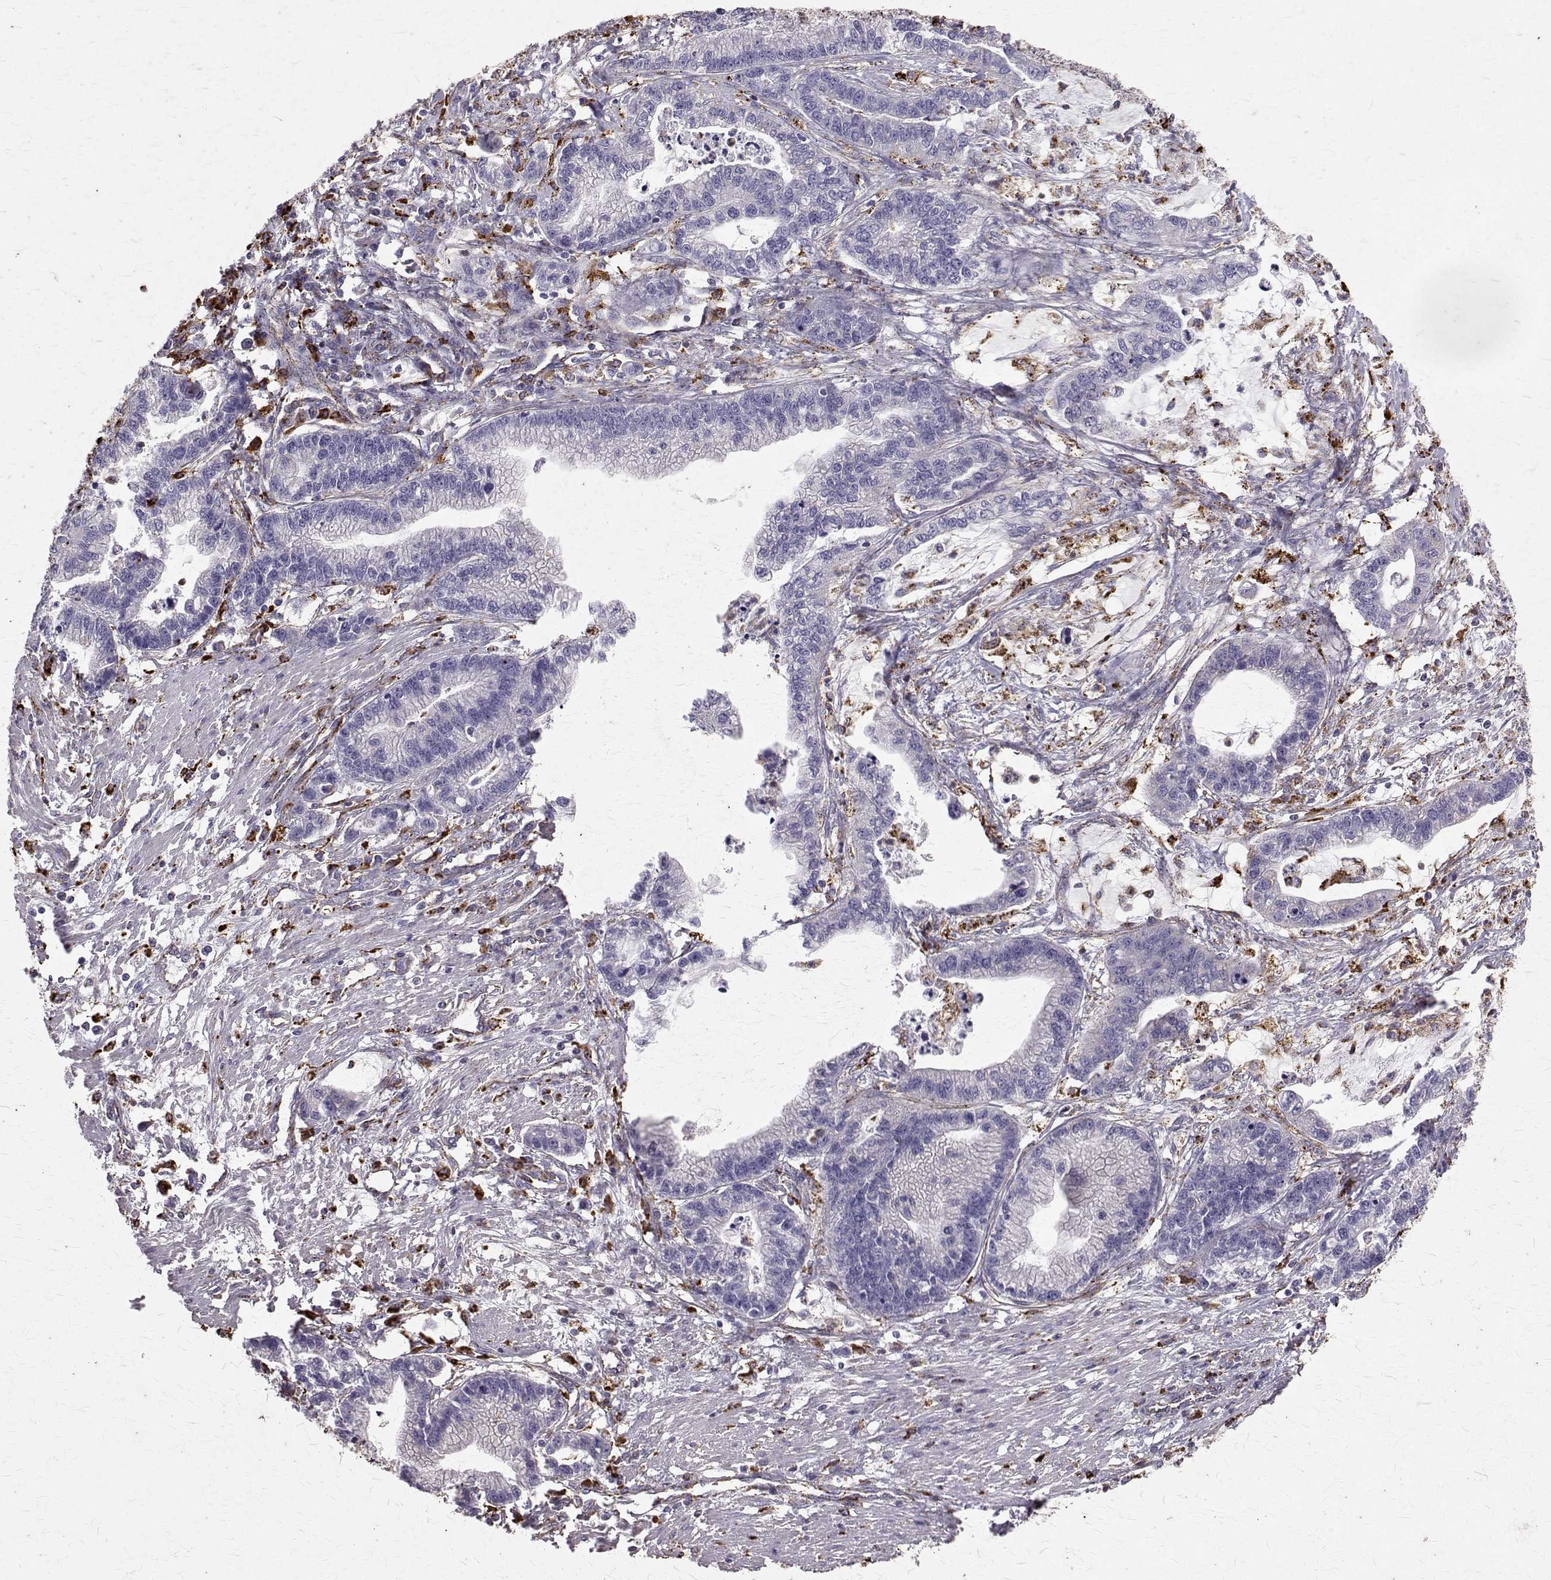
{"staining": {"intensity": "negative", "quantity": "none", "location": "none"}, "tissue": "stomach cancer", "cell_type": "Tumor cells", "image_type": "cancer", "snomed": [{"axis": "morphology", "description": "Adenocarcinoma, NOS"}, {"axis": "topography", "description": "Stomach"}], "caption": "IHC micrograph of neoplastic tissue: human stomach cancer (adenocarcinoma) stained with DAB reveals no significant protein positivity in tumor cells. Nuclei are stained in blue.", "gene": "TPP1", "patient": {"sex": "male", "age": 83}}